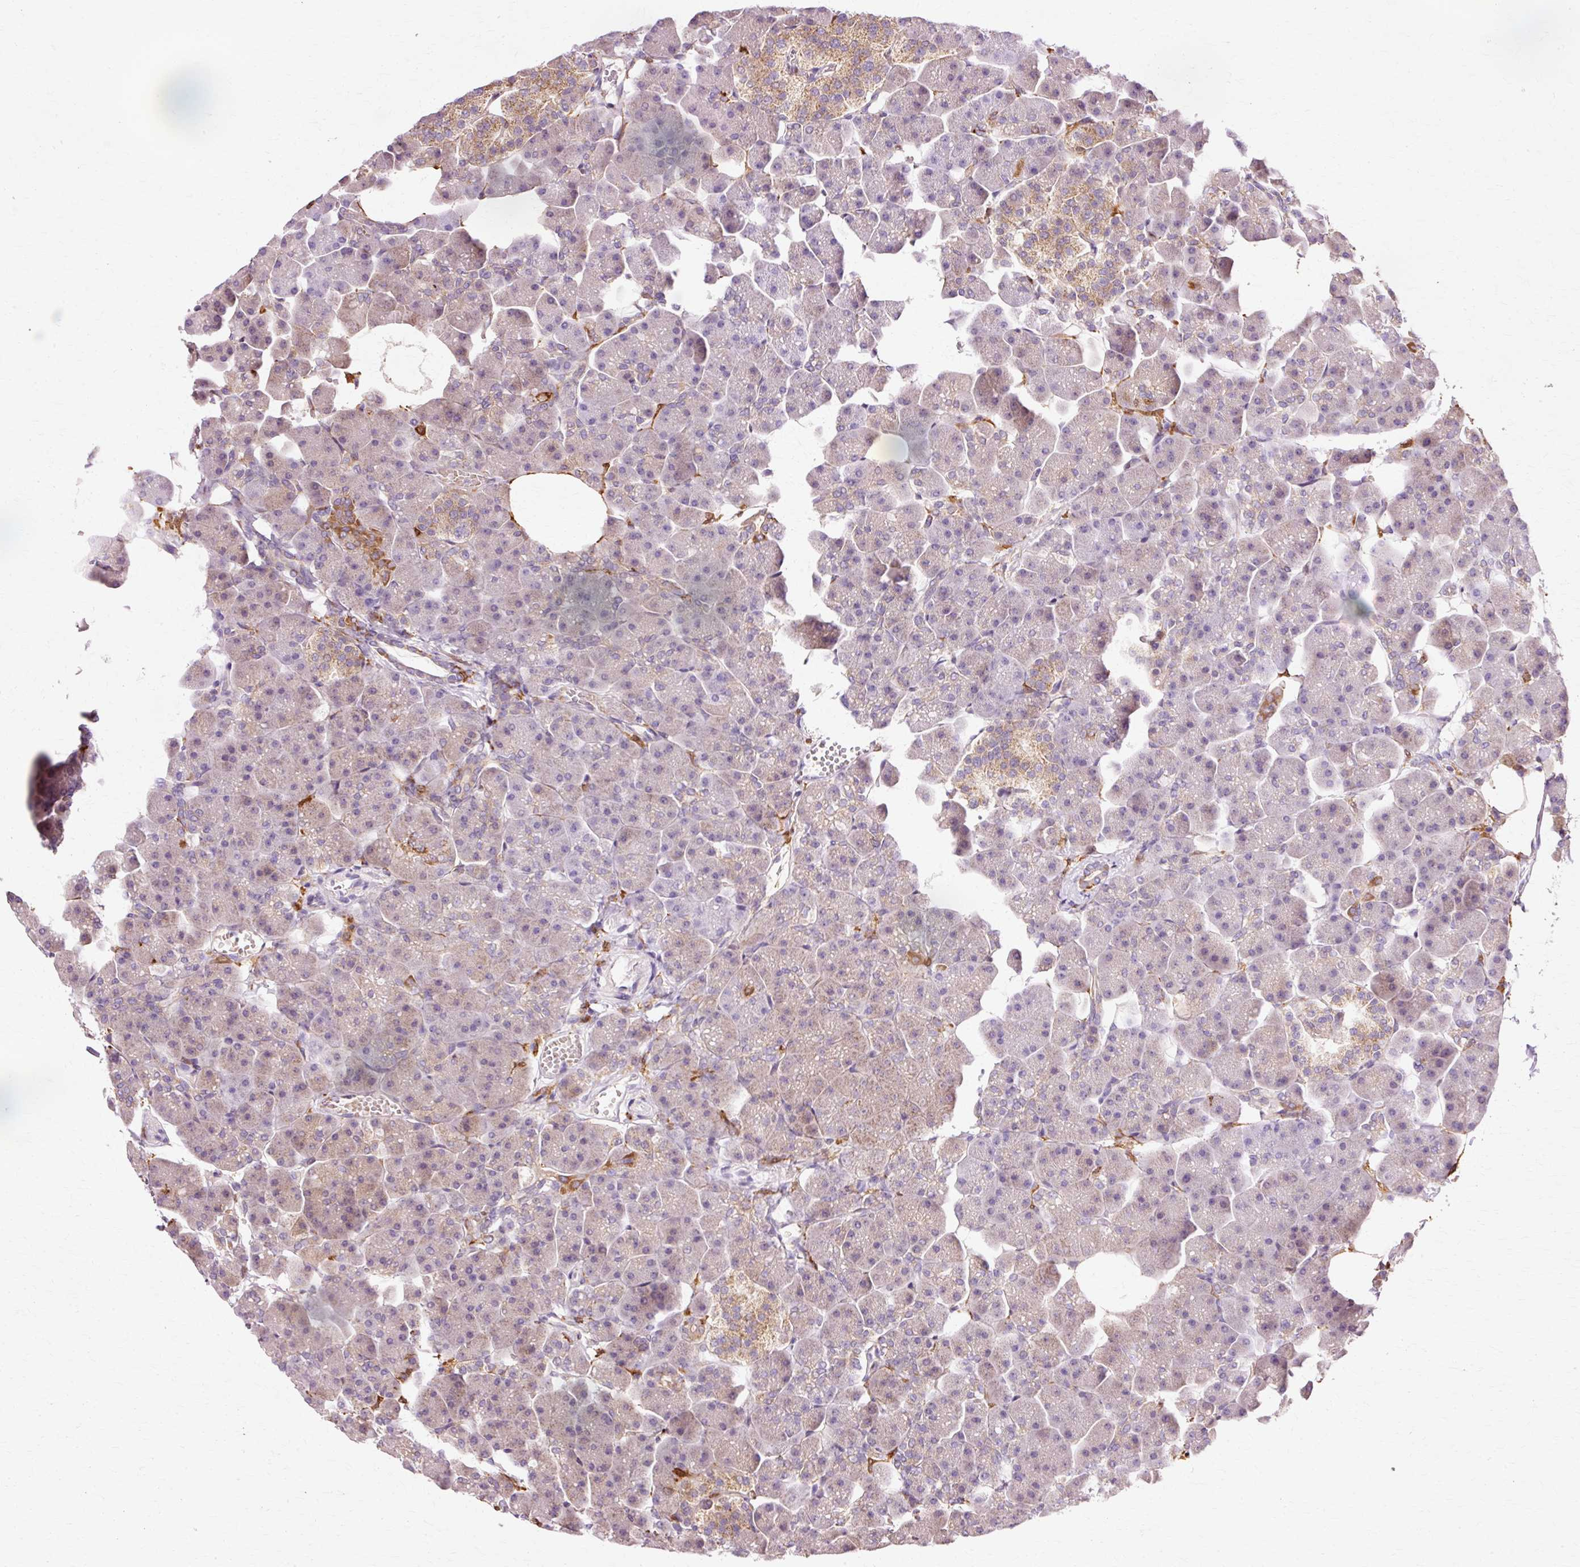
{"staining": {"intensity": "weak", "quantity": "25%-75%", "location": "cytoplasmic/membranous"}, "tissue": "pancreas", "cell_type": "Exocrine glandular cells", "image_type": "normal", "snomed": [{"axis": "morphology", "description": "Normal tissue, NOS"}, {"axis": "topography", "description": "Pancreas"}], "caption": "An immunohistochemistry (IHC) micrograph of unremarkable tissue is shown. Protein staining in brown shows weak cytoplasmic/membranous positivity in pancreas within exocrine glandular cells. Nuclei are stained in blue.", "gene": "GPX1", "patient": {"sex": "male", "age": 35}}